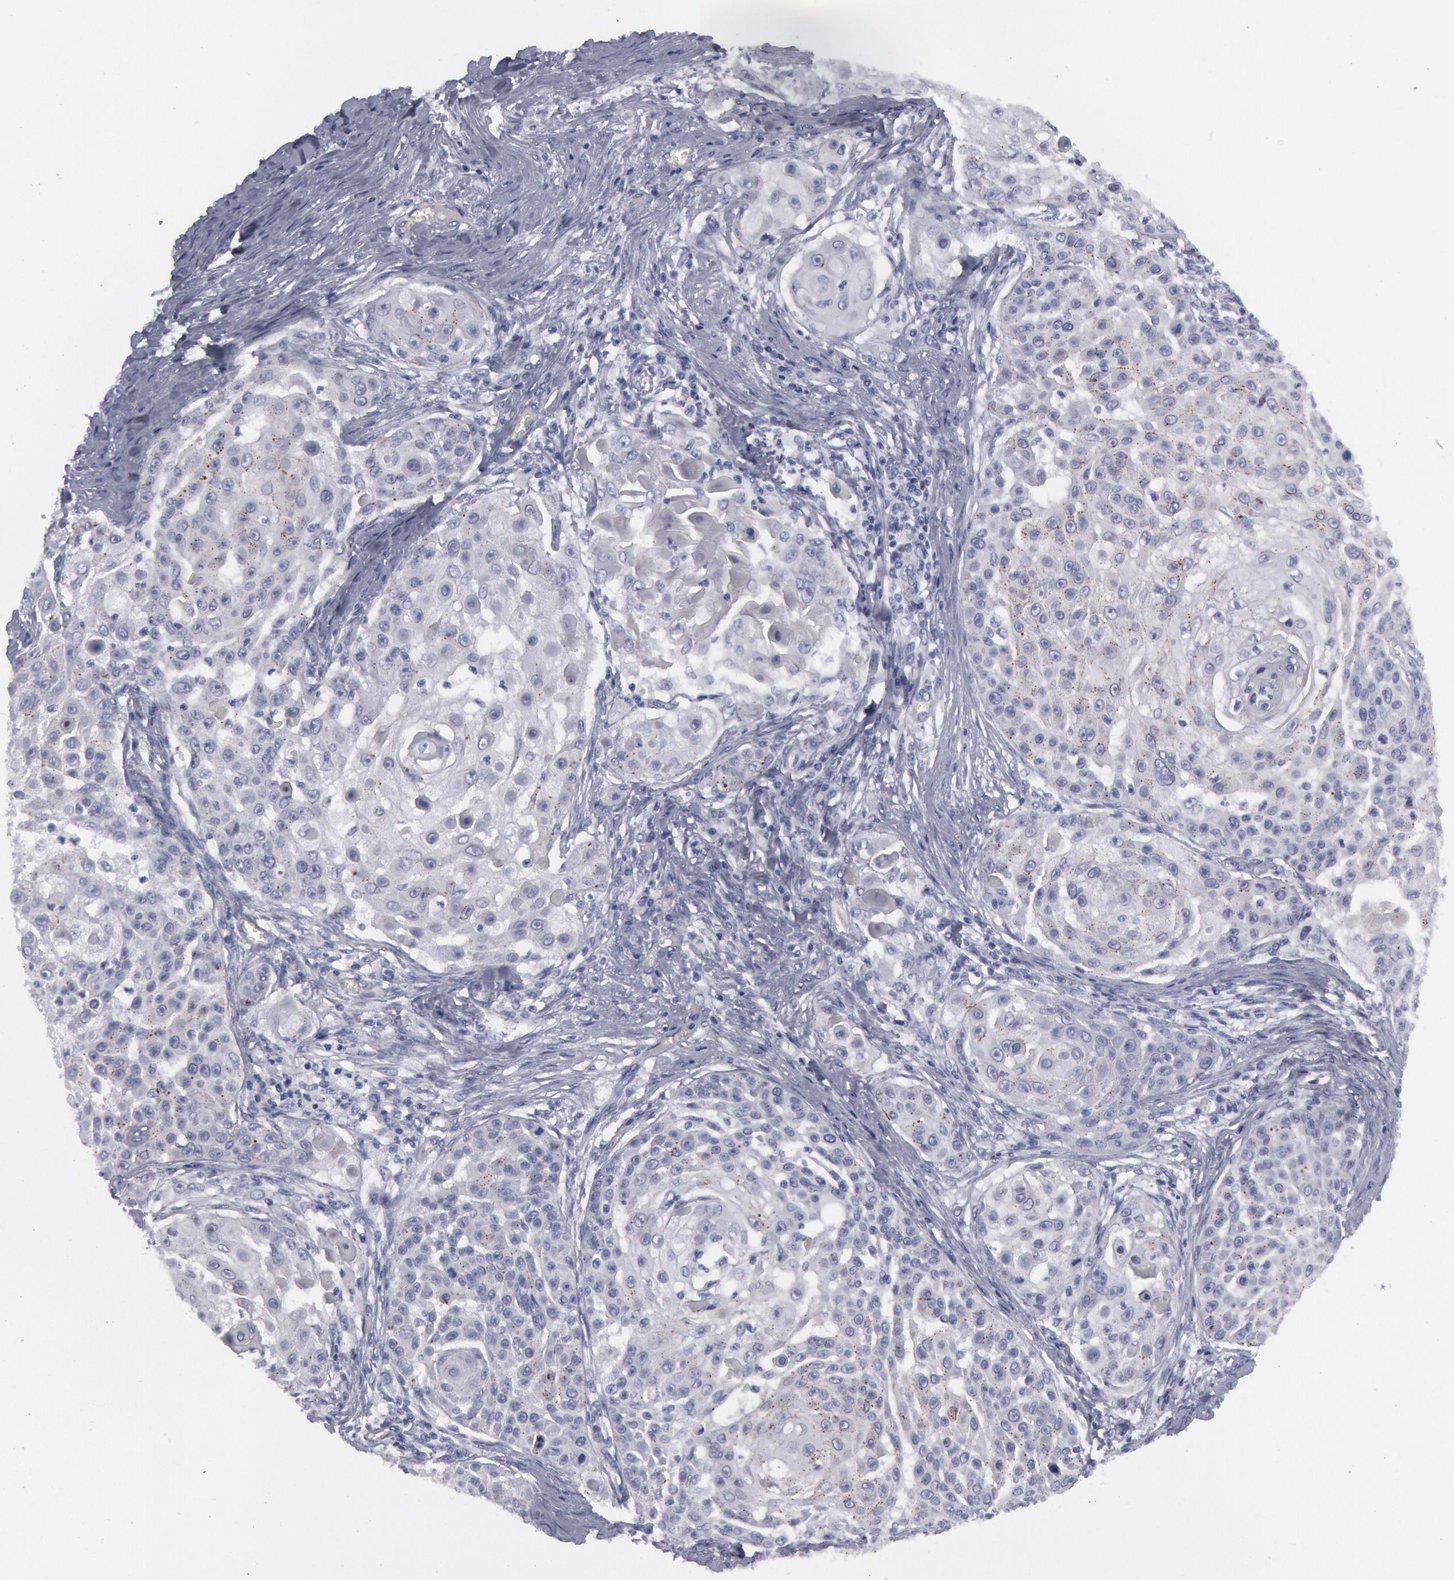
{"staining": {"intensity": "negative", "quantity": "none", "location": "none"}, "tissue": "skin cancer", "cell_type": "Tumor cells", "image_type": "cancer", "snomed": [{"axis": "morphology", "description": "Squamous cell carcinoma, NOS"}, {"axis": "topography", "description": "Skin"}], "caption": "The photomicrograph exhibits no significant staining in tumor cells of skin squamous cell carcinoma.", "gene": "FHL1", "patient": {"sex": "female", "age": 57}}